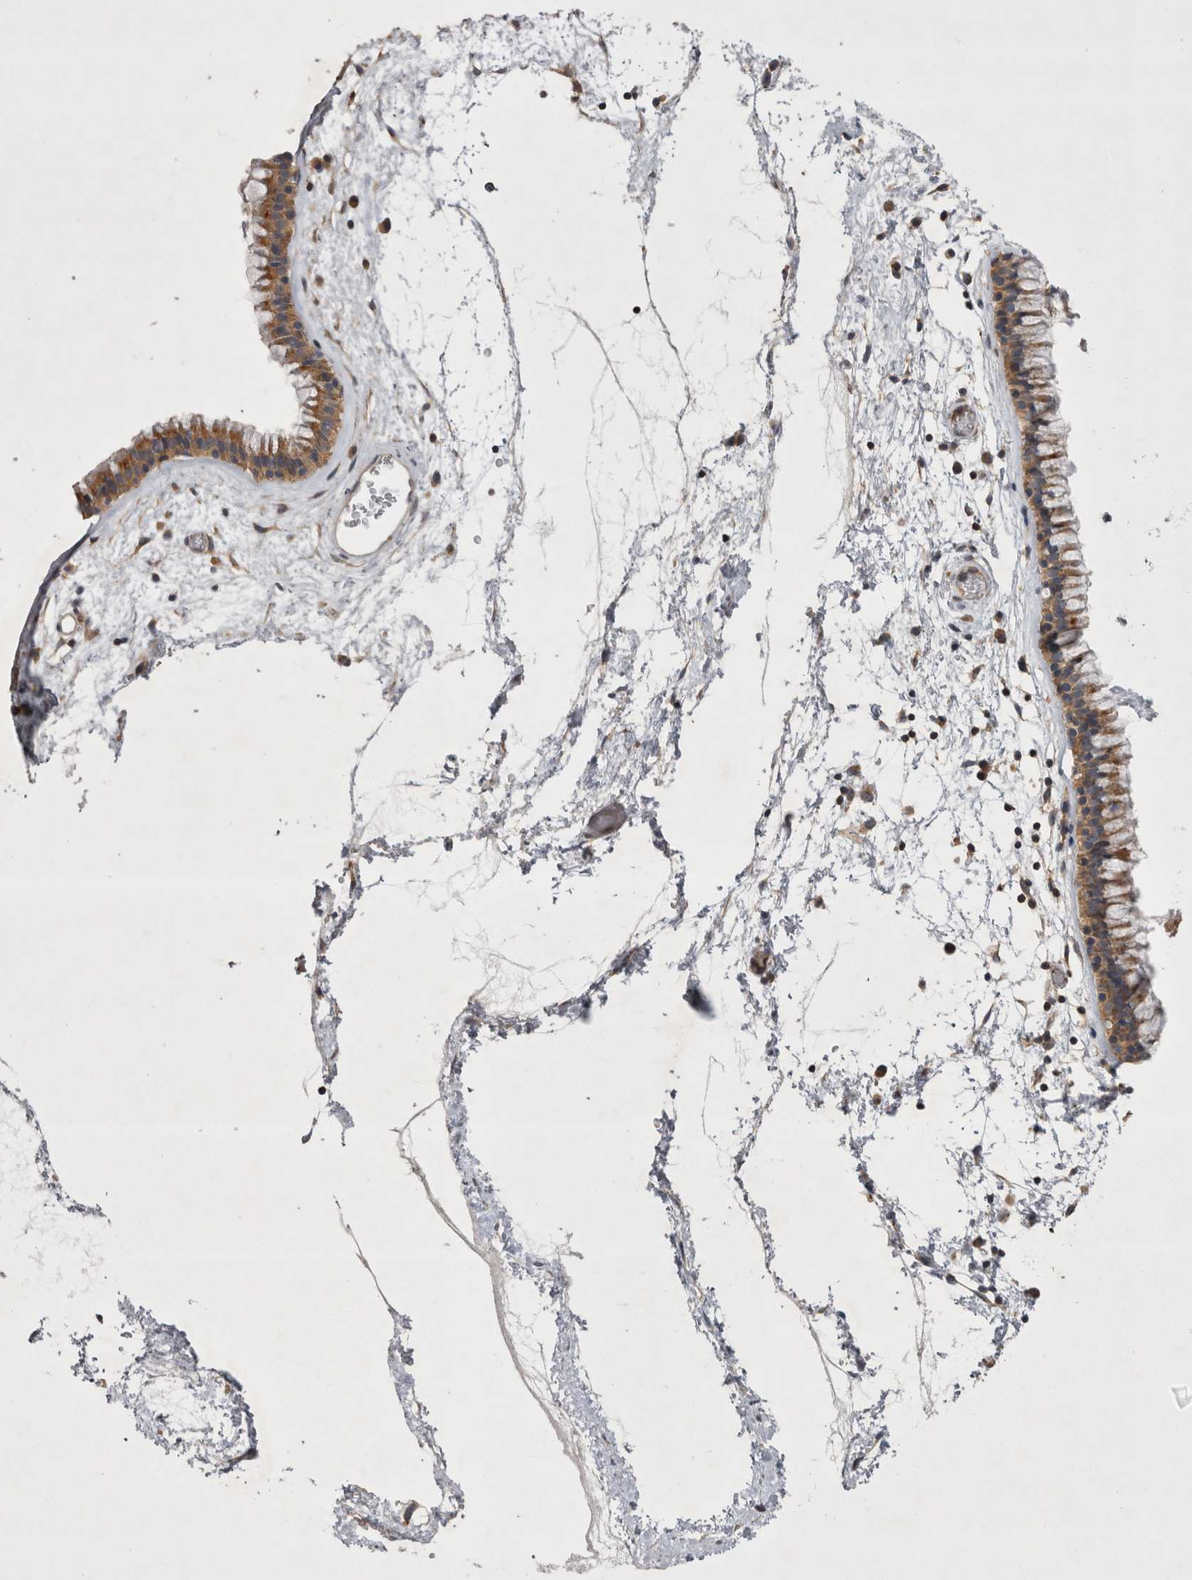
{"staining": {"intensity": "moderate", "quantity": ">75%", "location": "cytoplasmic/membranous"}, "tissue": "nasopharynx", "cell_type": "Respiratory epithelial cells", "image_type": "normal", "snomed": [{"axis": "morphology", "description": "Normal tissue, NOS"}, {"axis": "morphology", "description": "Inflammation, NOS"}, {"axis": "topography", "description": "Nasopharynx"}], "caption": "A photomicrograph of nasopharynx stained for a protein exhibits moderate cytoplasmic/membranous brown staining in respiratory epithelial cells.", "gene": "TSPOAP1", "patient": {"sex": "male", "age": 48}}